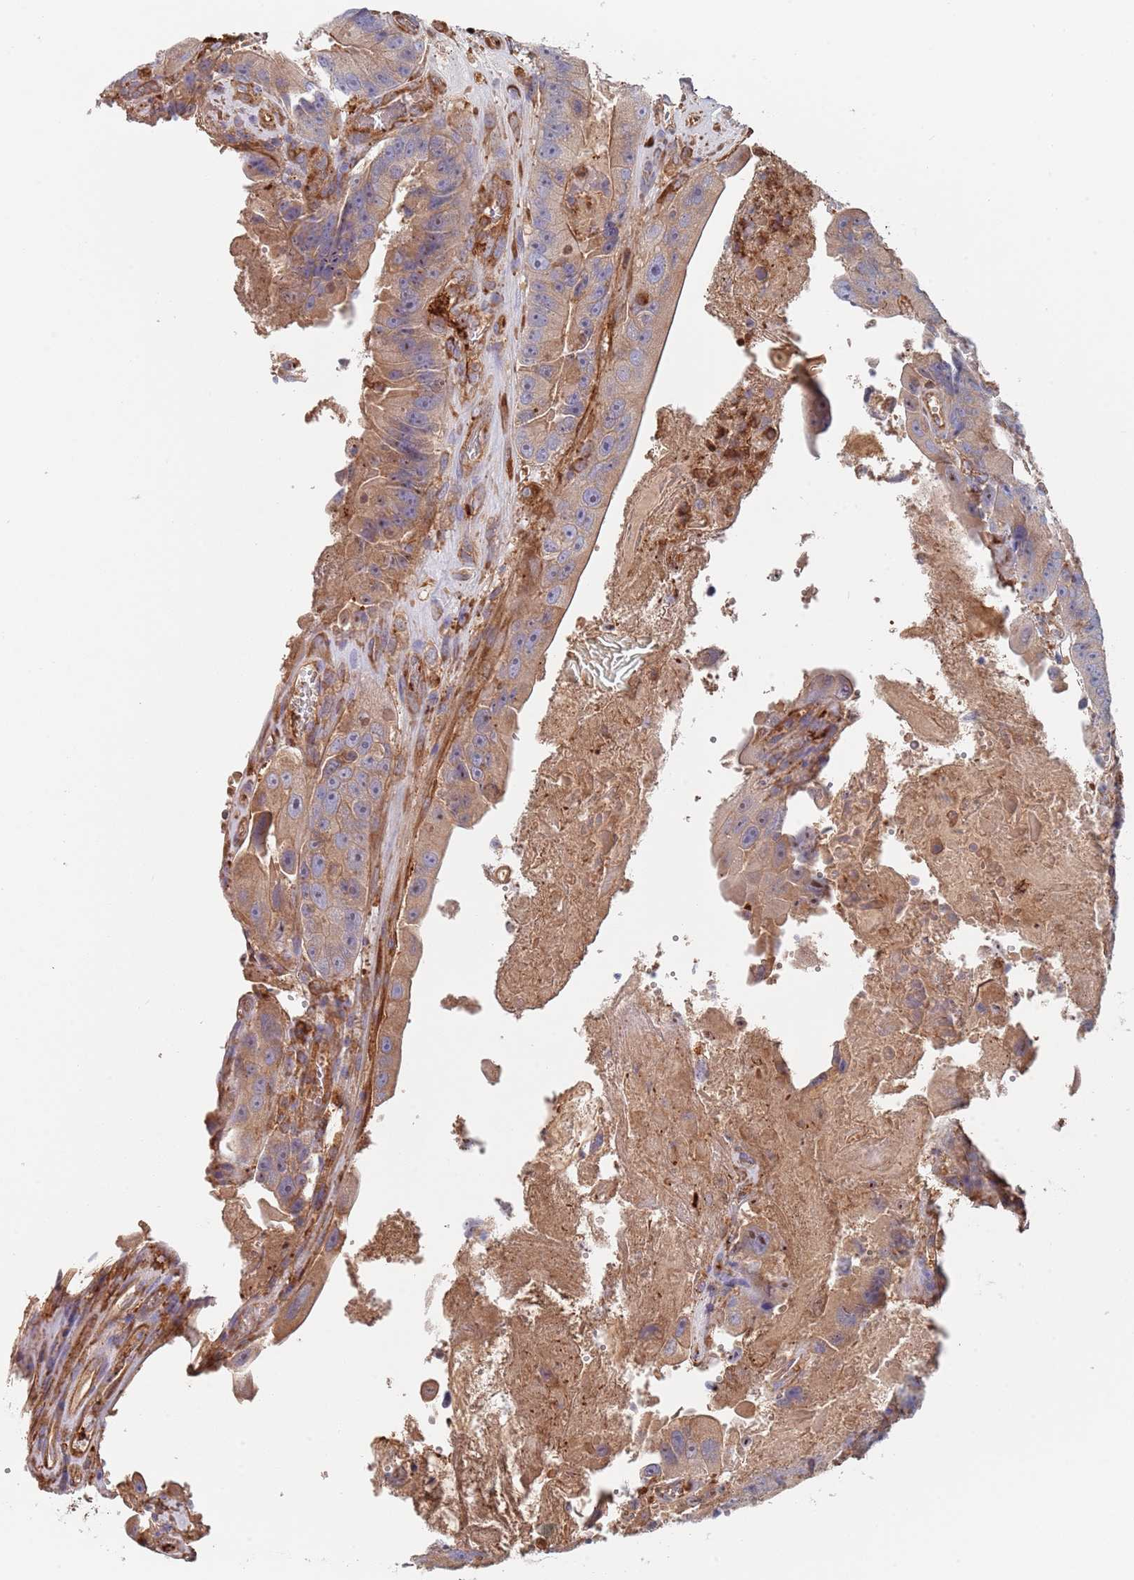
{"staining": {"intensity": "moderate", "quantity": ">75%", "location": "cytoplasmic/membranous"}, "tissue": "colorectal cancer", "cell_type": "Tumor cells", "image_type": "cancer", "snomed": [{"axis": "morphology", "description": "Adenocarcinoma, NOS"}, {"axis": "topography", "description": "Colon"}], "caption": "Colorectal adenocarcinoma tissue displays moderate cytoplasmic/membranous positivity in about >75% of tumor cells", "gene": "DCUN1D3", "patient": {"sex": "female", "age": 86}}